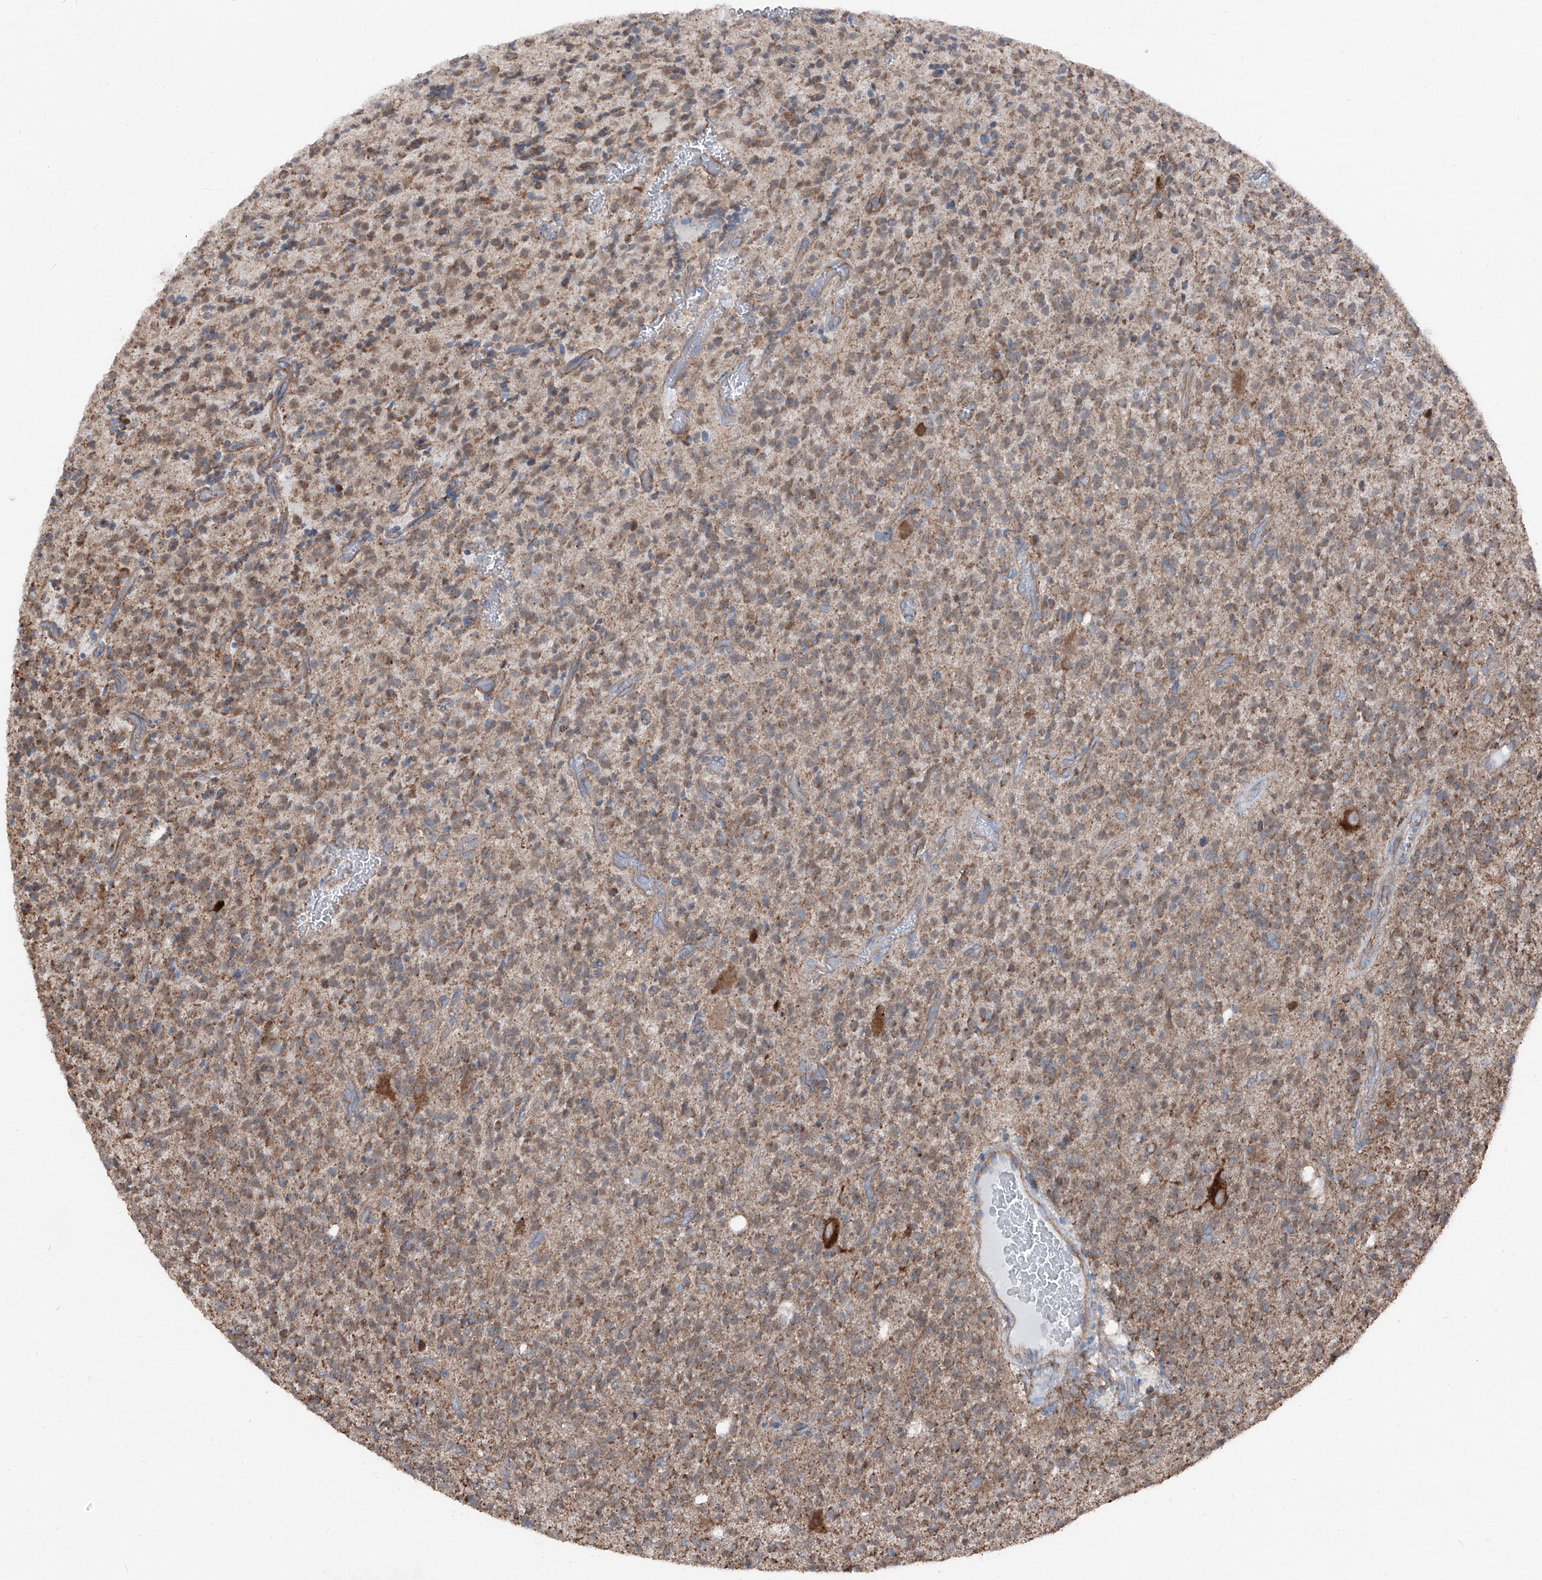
{"staining": {"intensity": "weak", "quantity": "25%-75%", "location": "cytoplasmic/membranous"}, "tissue": "glioma", "cell_type": "Tumor cells", "image_type": "cancer", "snomed": [{"axis": "morphology", "description": "Glioma, malignant, High grade"}, {"axis": "topography", "description": "Brain"}], "caption": "This photomicrograph shows immunohistochemistry (IHC) staining of human malignant glioma (high-grade), with low weak cytoplasmic/membranous positivity in approximately 25%-75% of tumor cells.", "gene": "GPR142", "patient": {"sex": "male", "age": 34}}